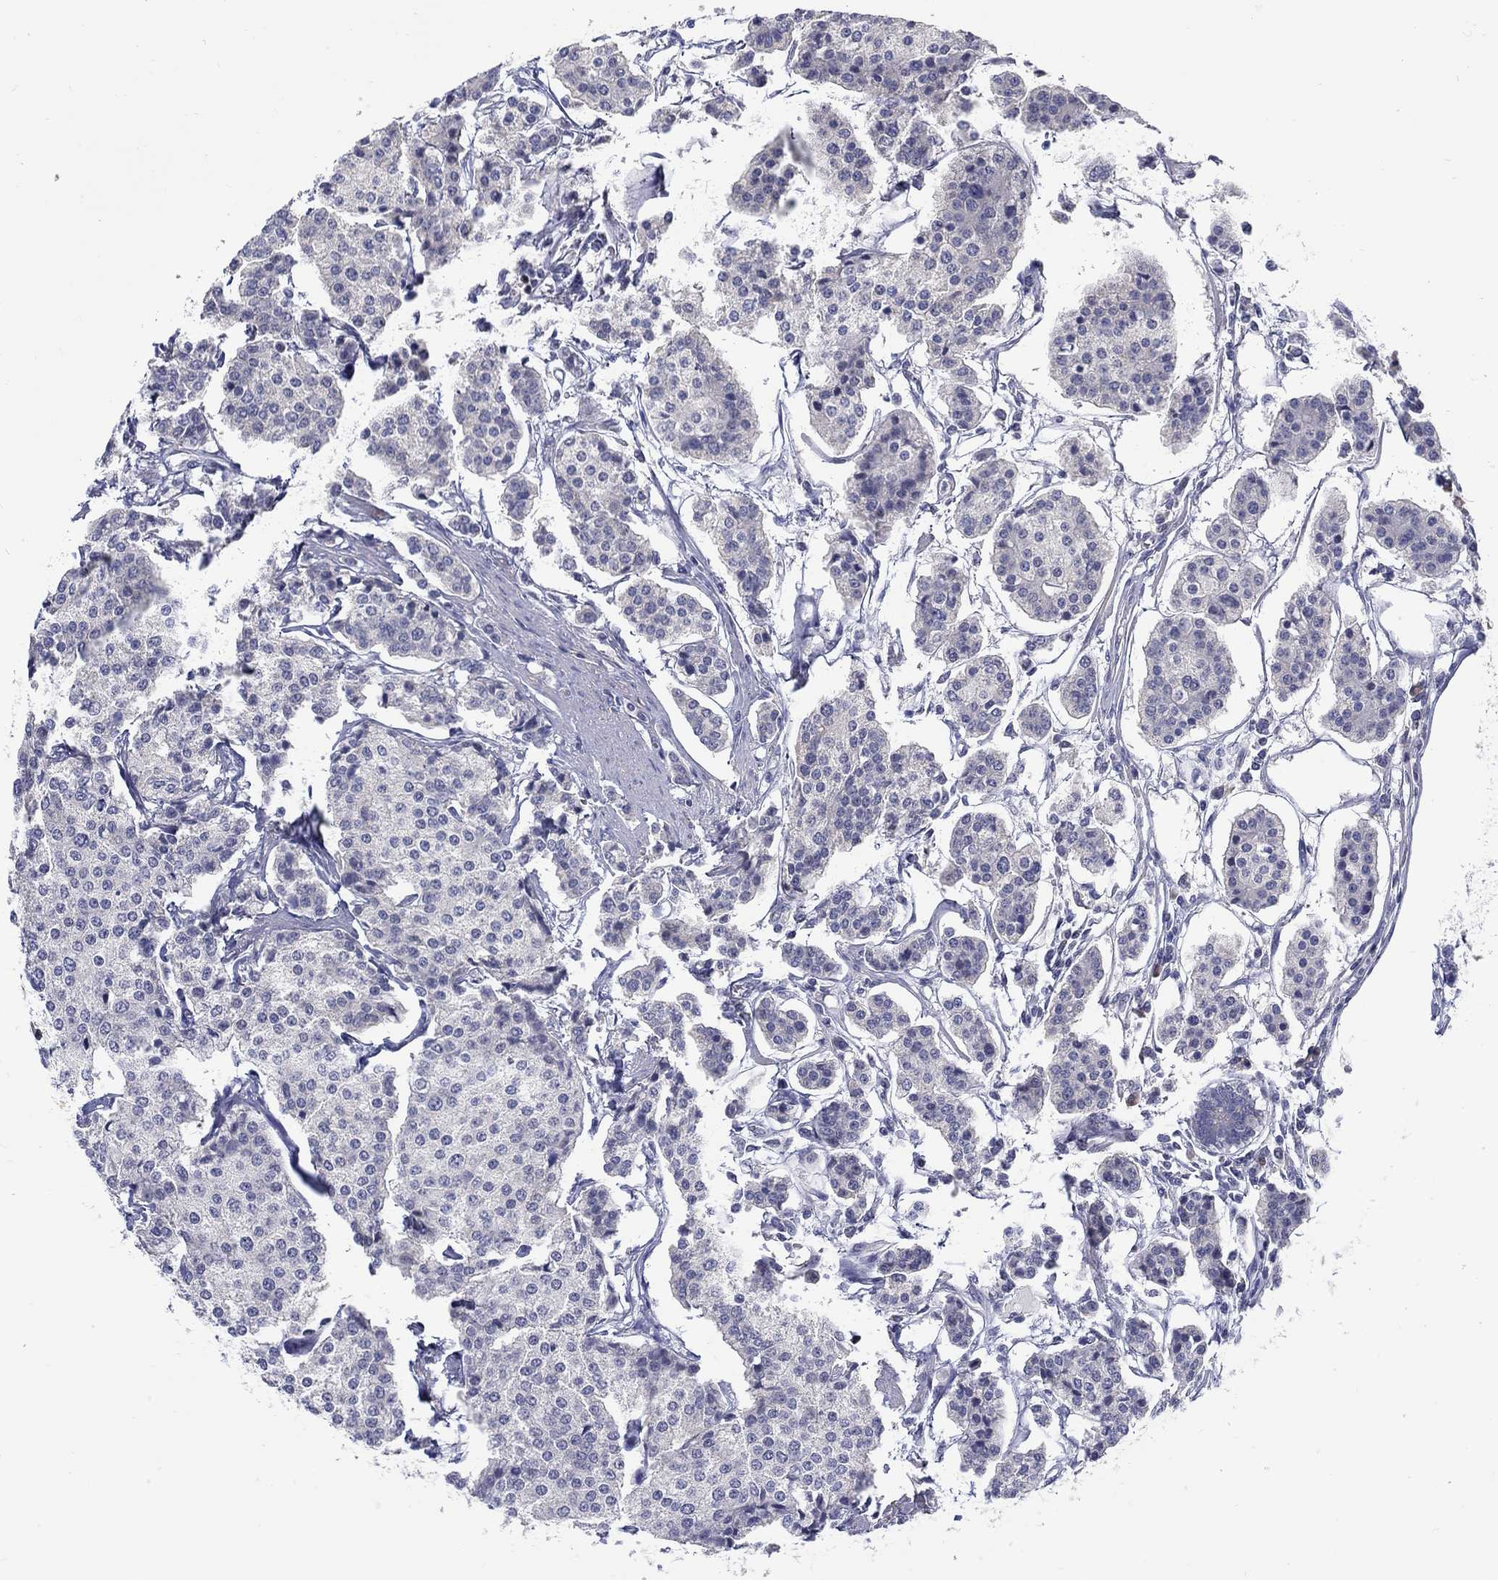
{"staining": {"intensity": "negative", "quantity": "none", "location": "none"}, "tissue": "carcinoid", "cell_type": "Tumor cells", "image_type": "cancer", "snomed": [{"axis": "morphology", "description": "Carcinoid, malignant, NOS"}, {"axis": "topography", "description": "Small intestine"}], "caption": "Immunohistochemistry histopathology image of human malignant carcinoid stained for a protein (brown), which reveals no positivity in tumor cells.", "gene": "ABCA4", "patient": {"sex": "female", "age": 65}}